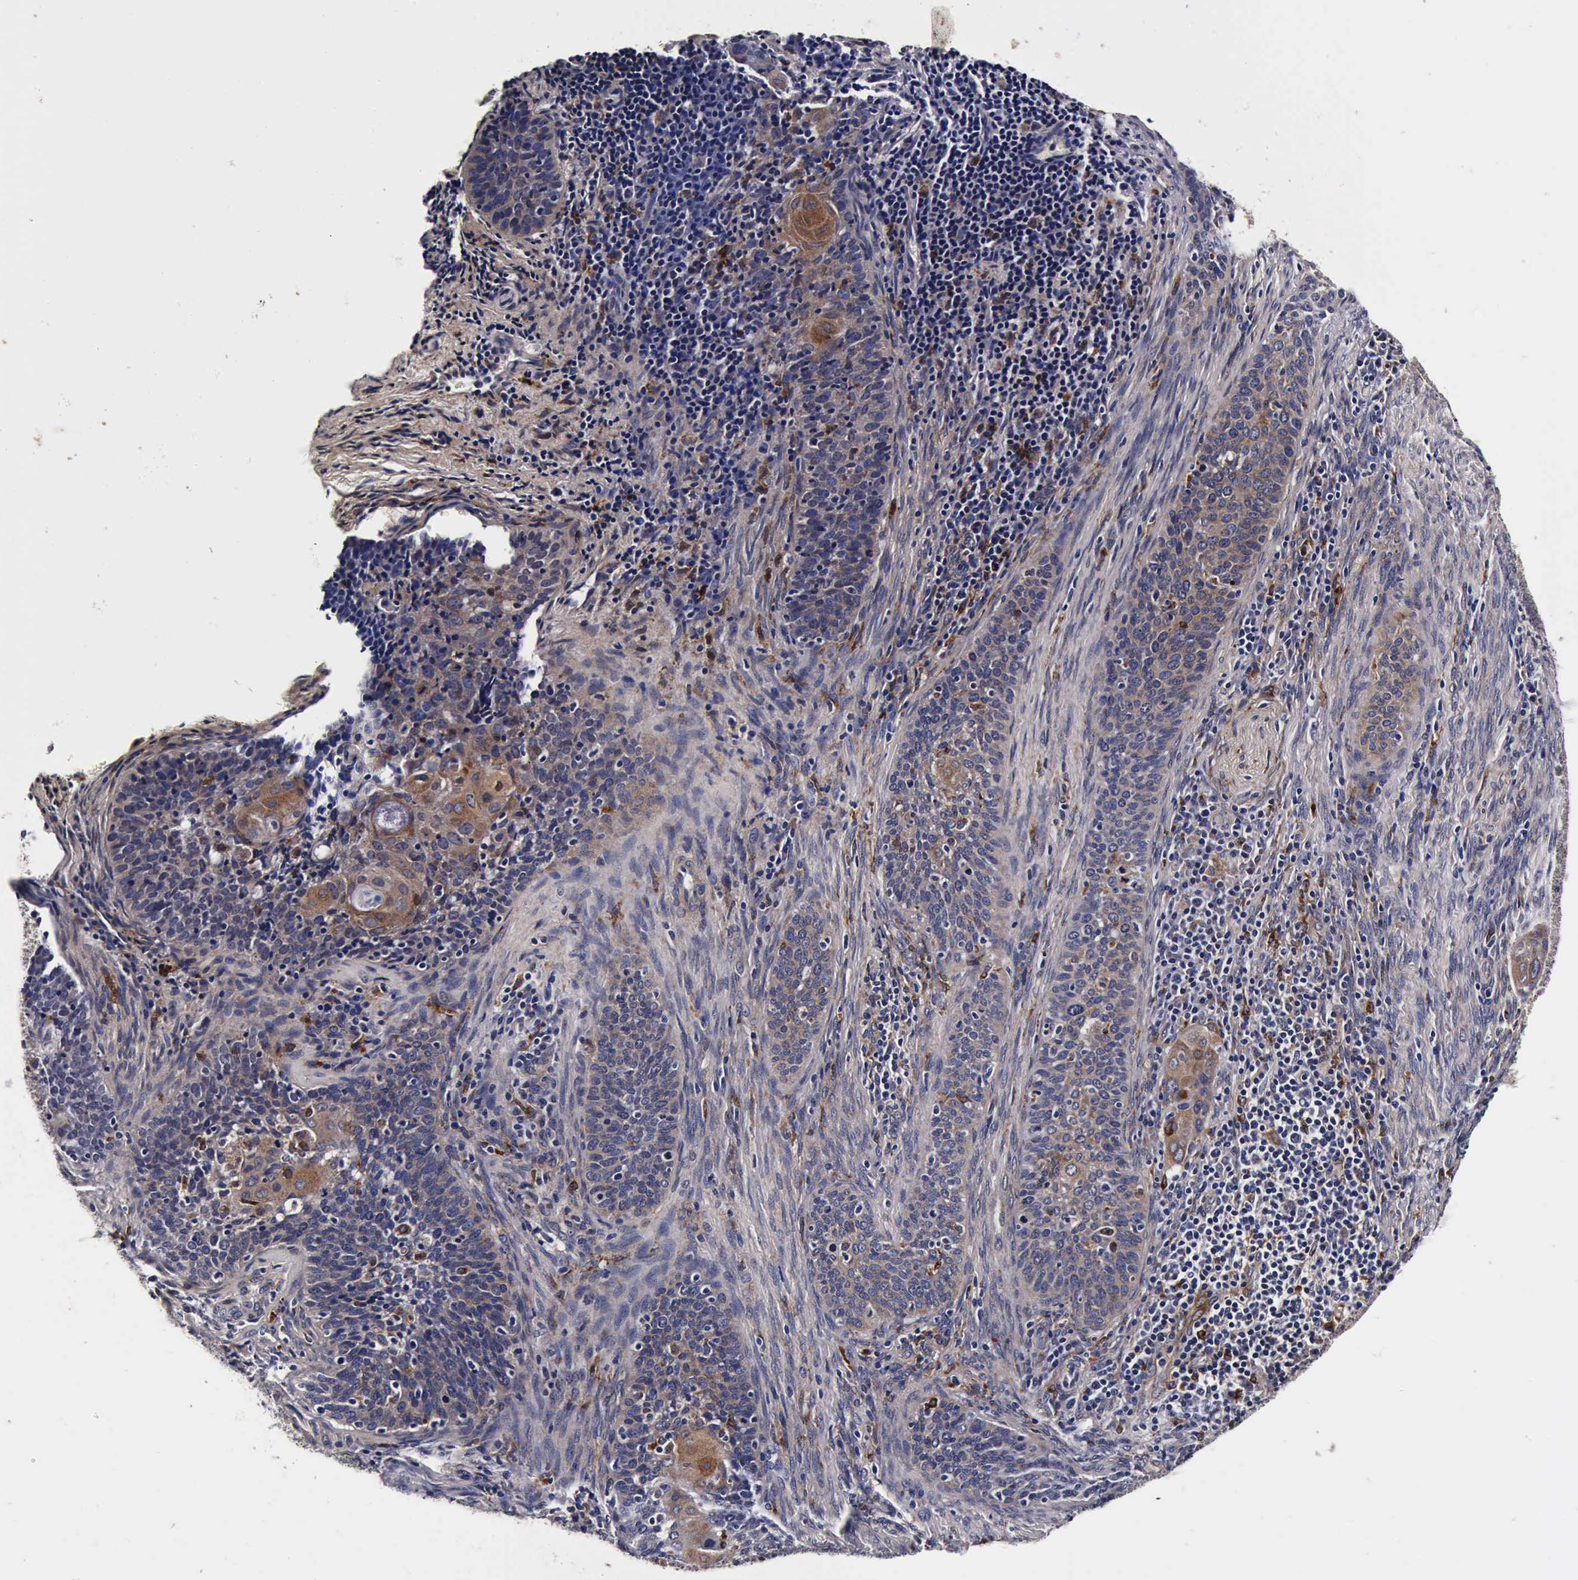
{"staining": {"intensity": "strong", "quantity": ">75%", "location": "cytoplasmic/membranous"}, "tissue": "cervical cancer", "cell_type": "Tumor cells", "image_type": "cancer", "snomed": [{"axis": "morphology", "description": "Squamous cell carcinoma, NOS"}, {"axis": "topography", "description": "Cervix"}], "caption": "Cervical squamous cell carcinoma stained with DAB (3,3'-diaminobenzidine) IHC displays high levels of strong cytoplasmic/membranous expression in about >75% of tumor cells.", "gene": "CST3", "patient": {"sex": "female", "age": 33}}